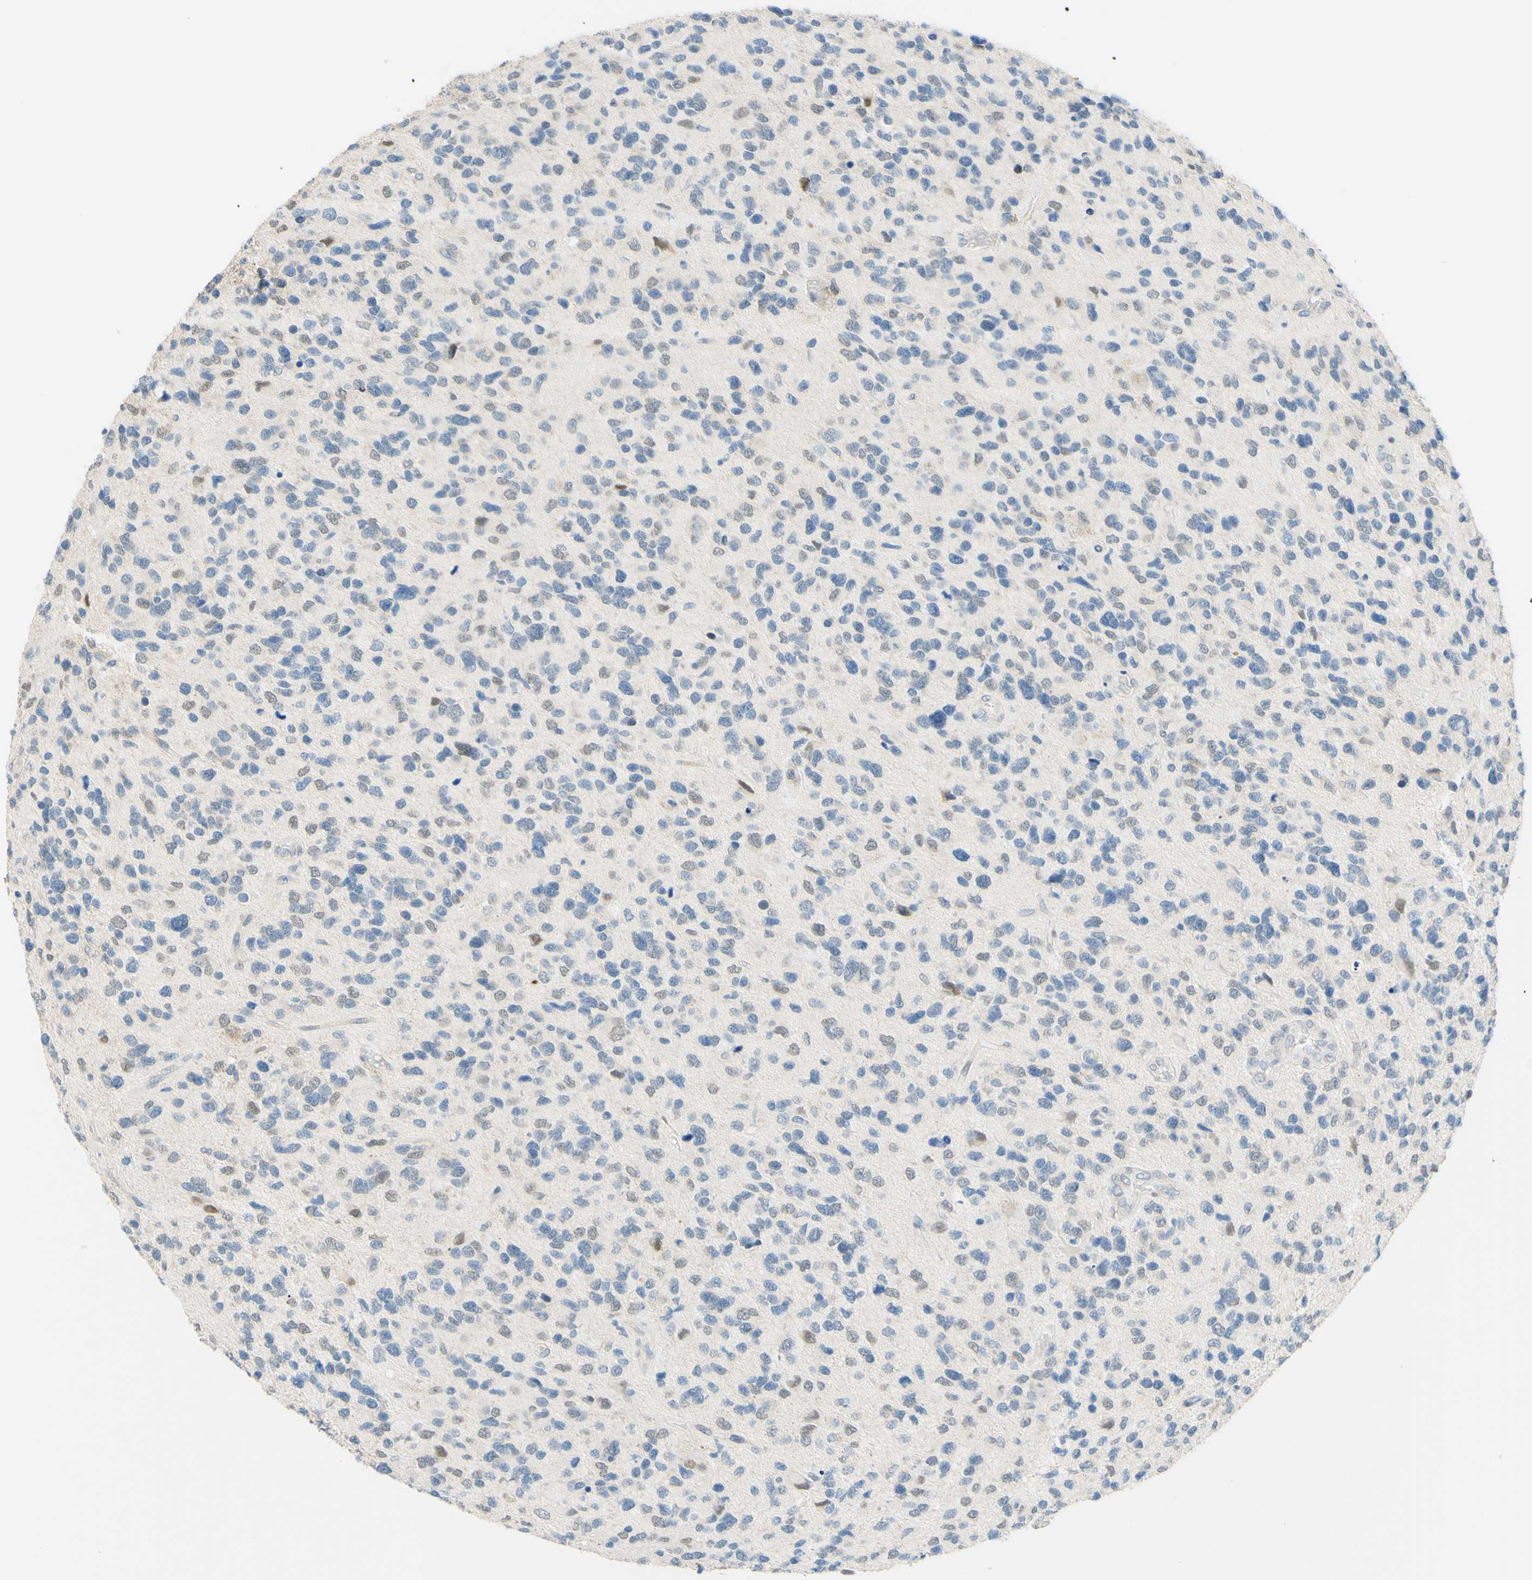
{"staining": {"intensity": "weak", "quantity": "<25%", "location": "nuclear"}, "tissue": "glioma", "cell_type": "Tumor cells", "image_type": "cancer", "snomed": [{"axis": "morphology", "description": "Glioma, malignant, High grade"}, {"axis": "topography", "description": "Brain"}], "caption": "Human glioma stained for a protein using immunohistochemistry exhibits no positivity in tumor cells.", "gene": "TREM2", "patient": {"sex": "female", "age": 58}}